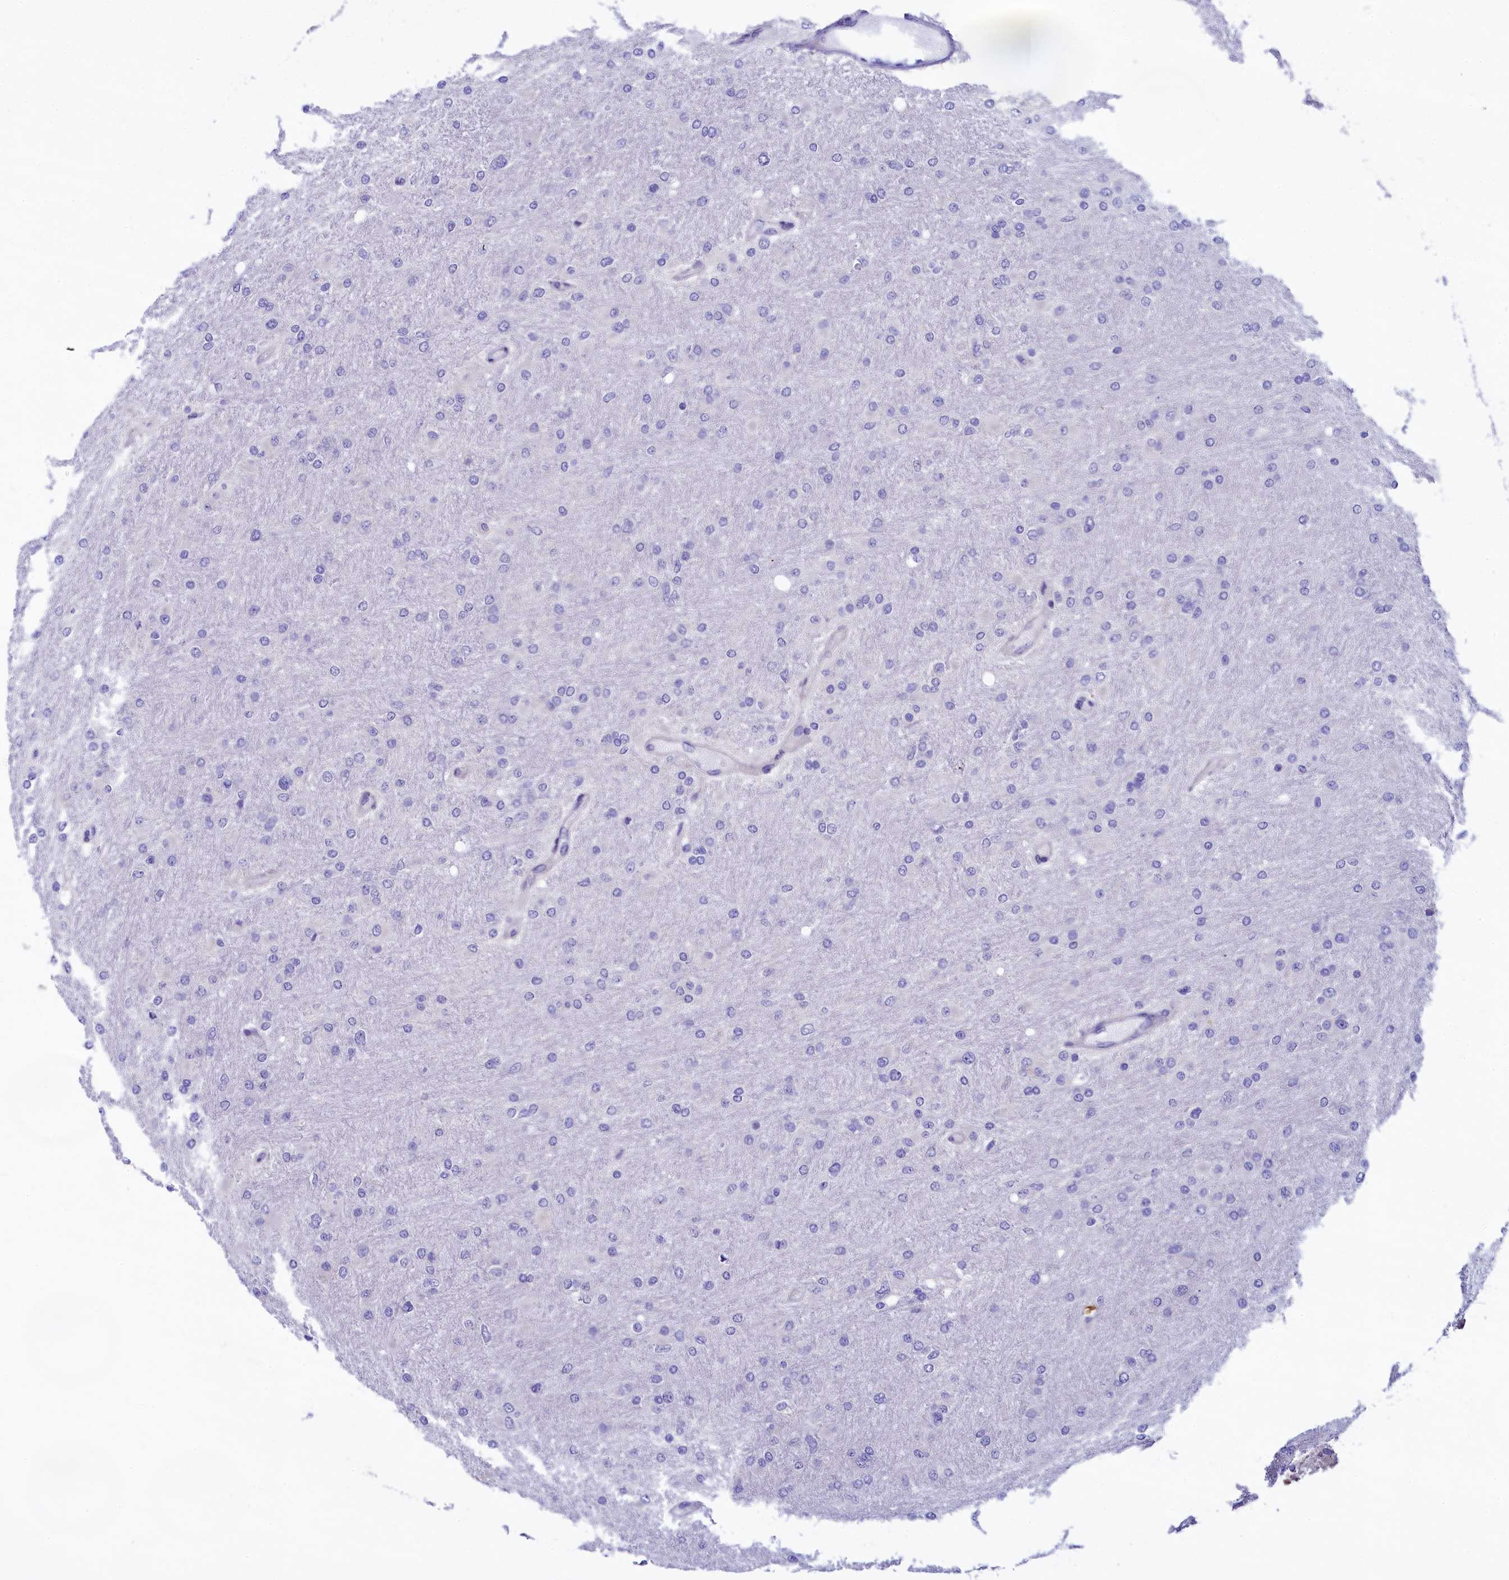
{"staining": {"intensity": "negative", "quantity": "none", "location": "none"}, "tissue": "glioma", "cell_type": "Tumor cells", "image_type": "cancer", "snomed": [{"axis": "morphology", "description": "Glioma, malignant, High grade"}, {"axis": "topography", "description": "Cerebral cortex"}], "caption": "Immunohistochemistry (IHC) of human glioma exhibits no expression in tumor cells.", "gene": "KRBOX5", "patient": {"sex": "female", "age": 36}}